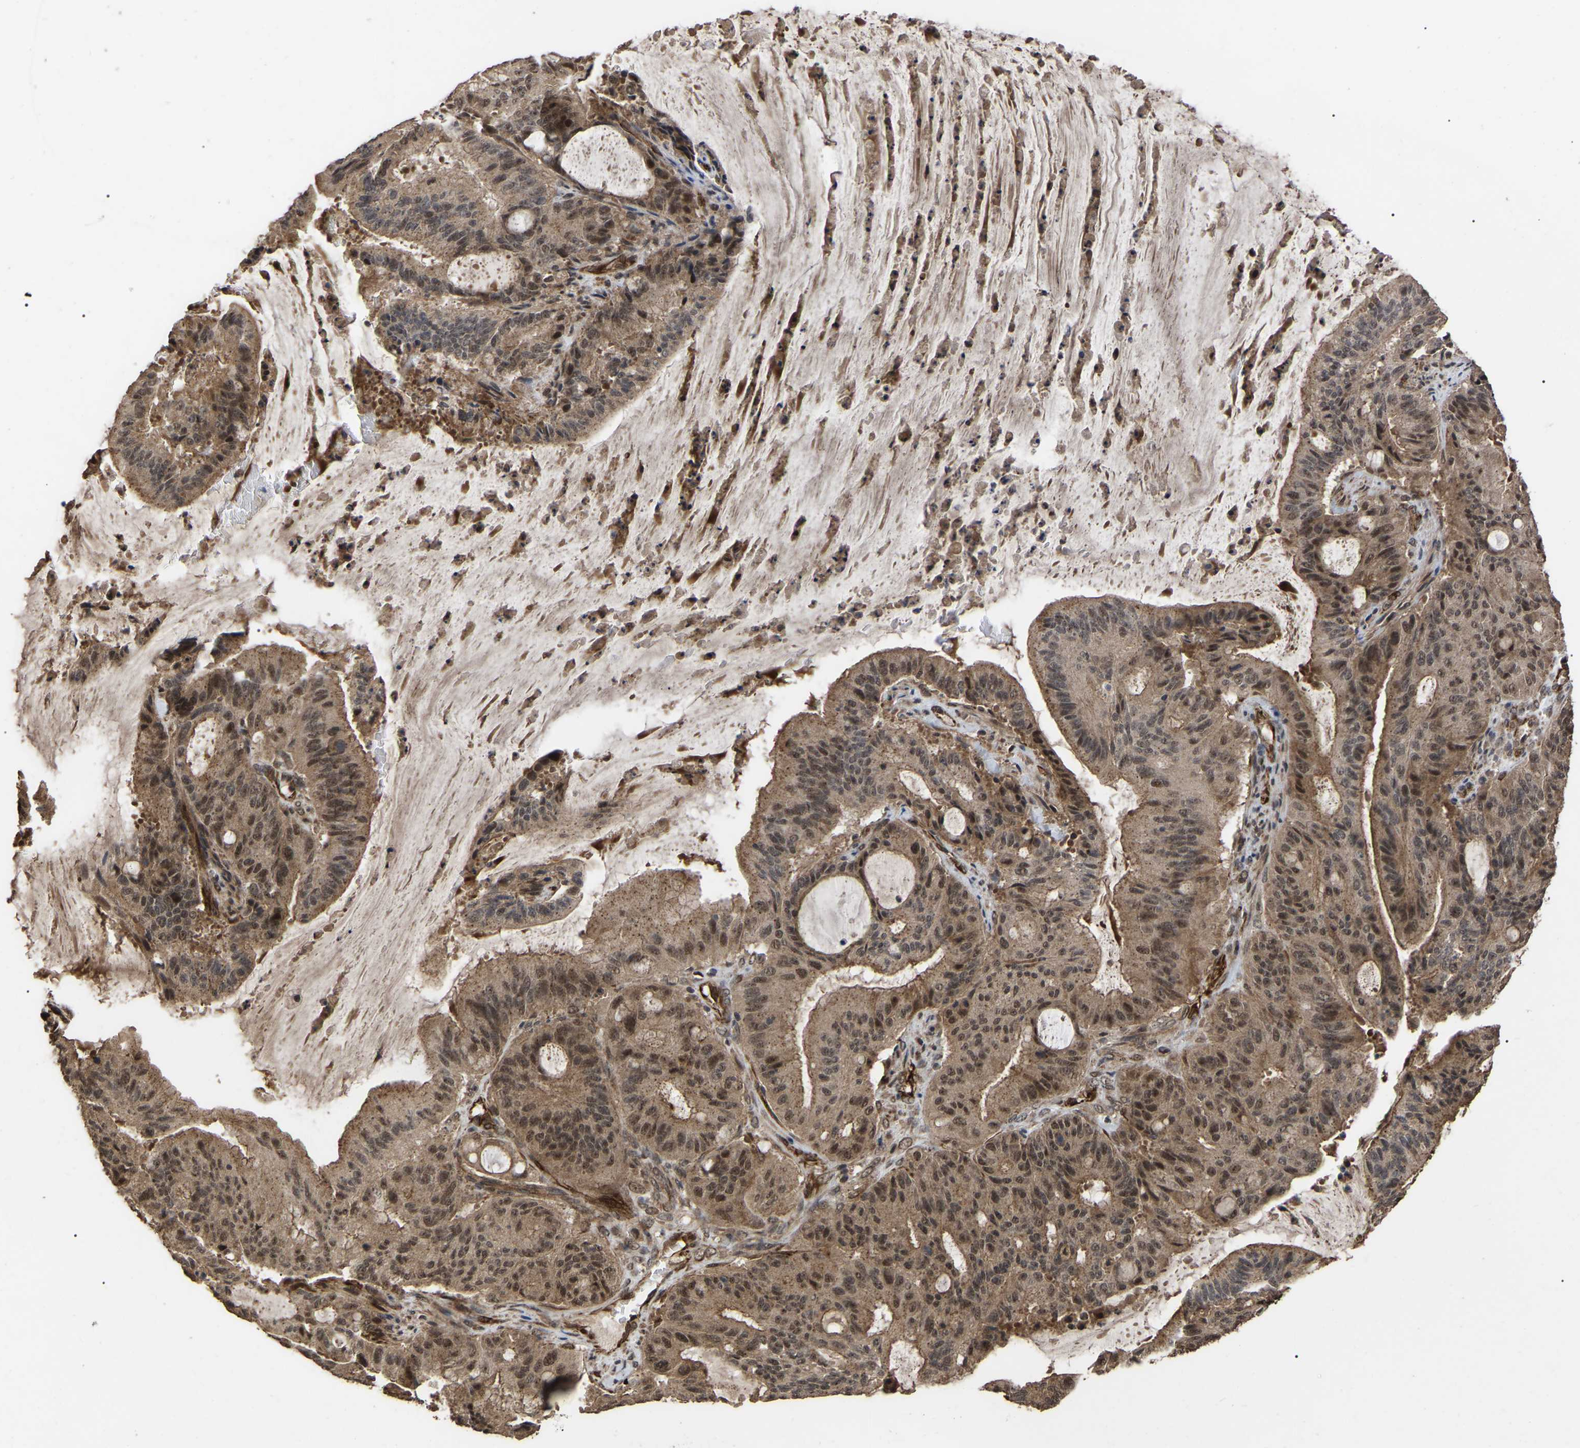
{"staining": {"intensity": "moderate", "quantity": ">75%", "location": "cytoplasmic/membranous,nuclear"}, "tissue": "liver cancer", "cell_type": "Tumor cells", "image_type": "cancer", "snomed": [{"axis": "morphology", "description": "Normal tissue, NOS"}, {"axis": "morphology", "description": "Cholangiocarcinoma"}, {"axis": "topography", "description": "Liver"}, {"axis": "topography", "description": "Peripheral nerve tissue"}], "caption": "Immunohistochemical staining of human cholangiocarcinoma (liver) demonstrates medium levels of moderate cytoplasmic/membranous and nuclear expression in approximately >75% of tumor cells. The staining was performed using DAB (3,3'-diaminobenzidine) to visualize the protein expression in brown, while the nuclei were stained in blue with hematoxylin (Magnification: 20x).", "gene": "FAM161B", "patient": {"sex": "female", "age": 73}}